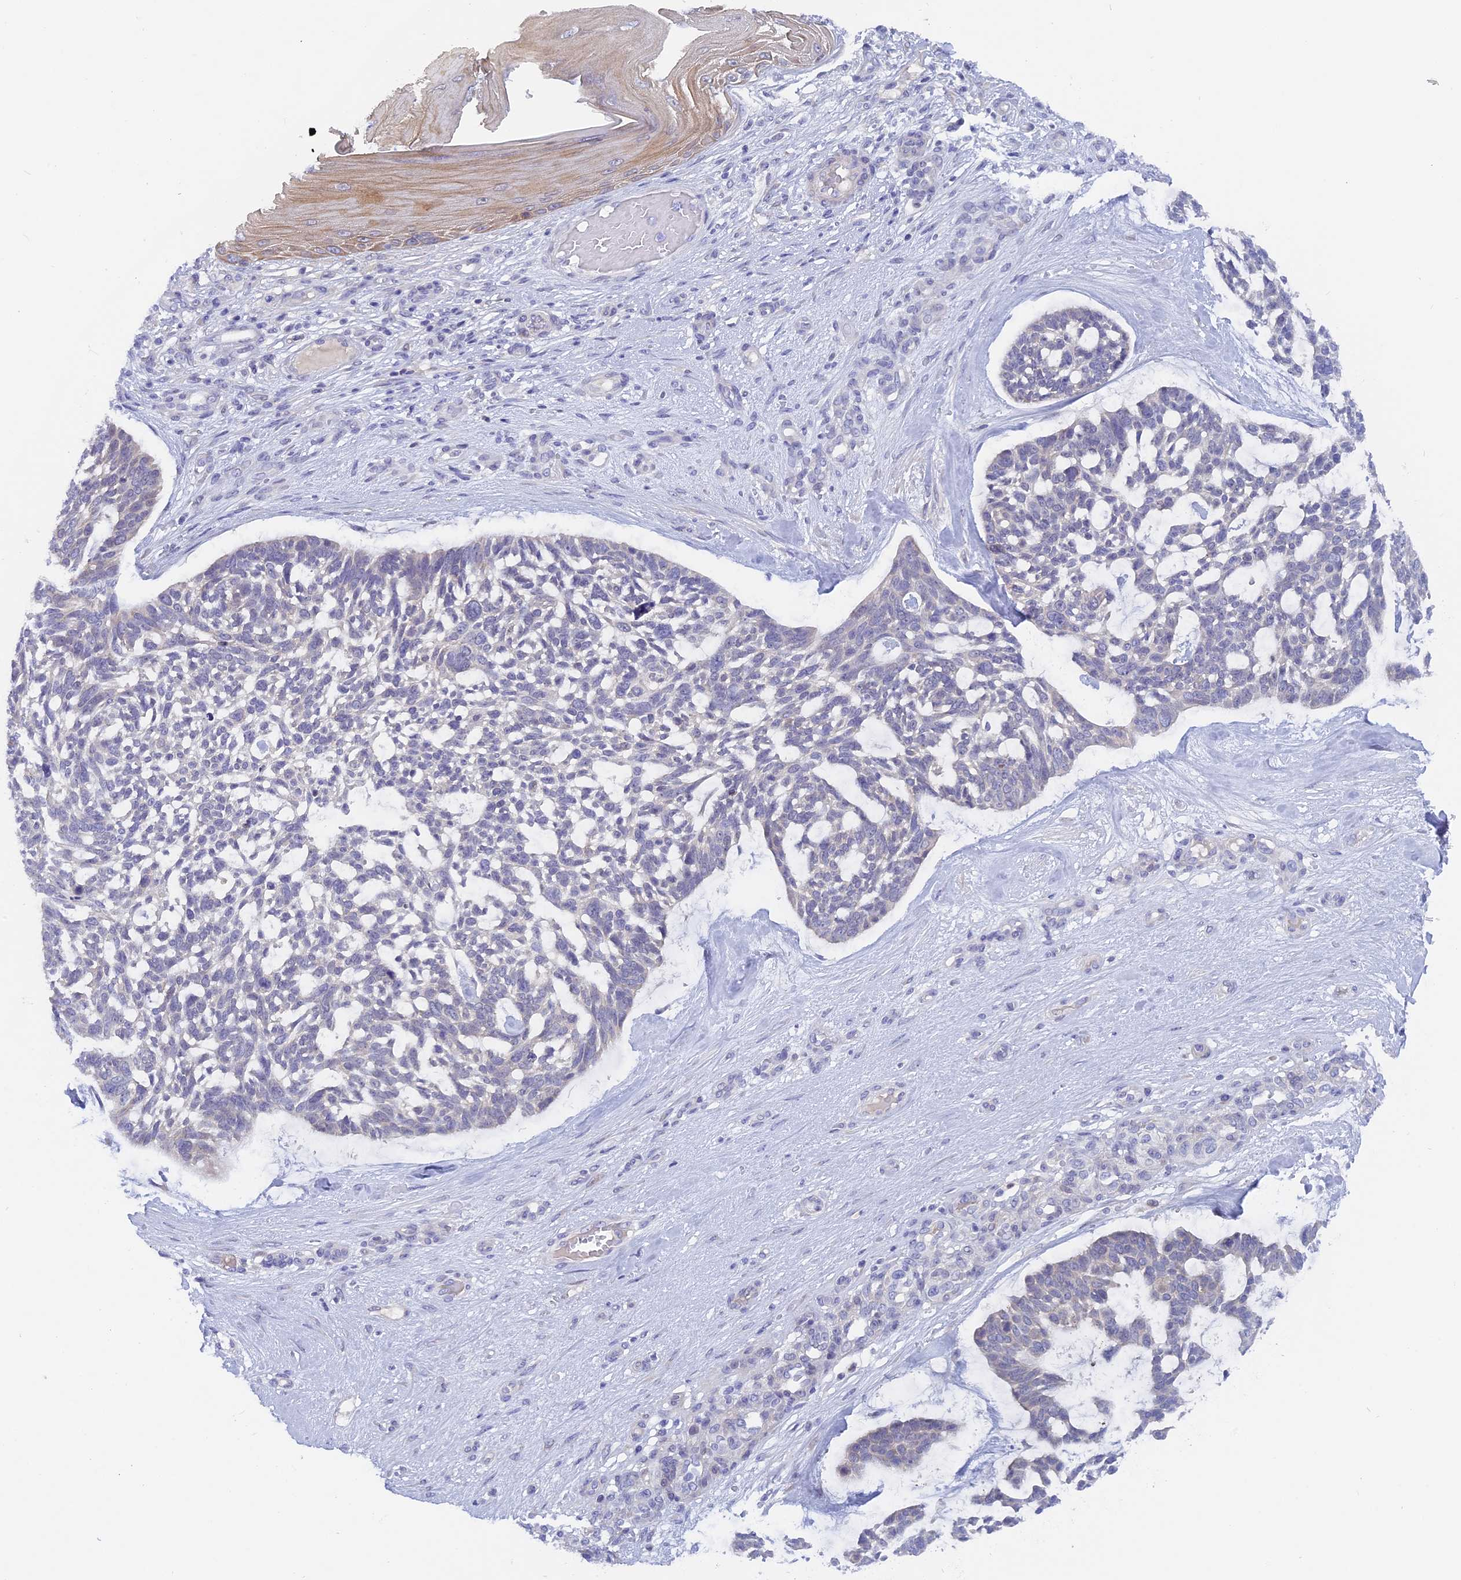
{"staining": {"intensity": "negative", "quantity": "none", "location": "none"}, "tissue": "skin cancer", "cell_type": "Tumor cells", "image_type": "cancer", "snomed": [{"axis": "morphology", "description": "Basal cell carcinoma"}, {"axis": "topography", "description": "Skin"}], "caption": "Micrograph shows no protein positivity in tumor cells of basal cell carcinoma (skin) tissue. The staining is performed using DAB brown chromogen with nuclei counter-stained in using hematoxylin.", "gene": "DACT3", "patient": {"sex": "male", "age": 88}}